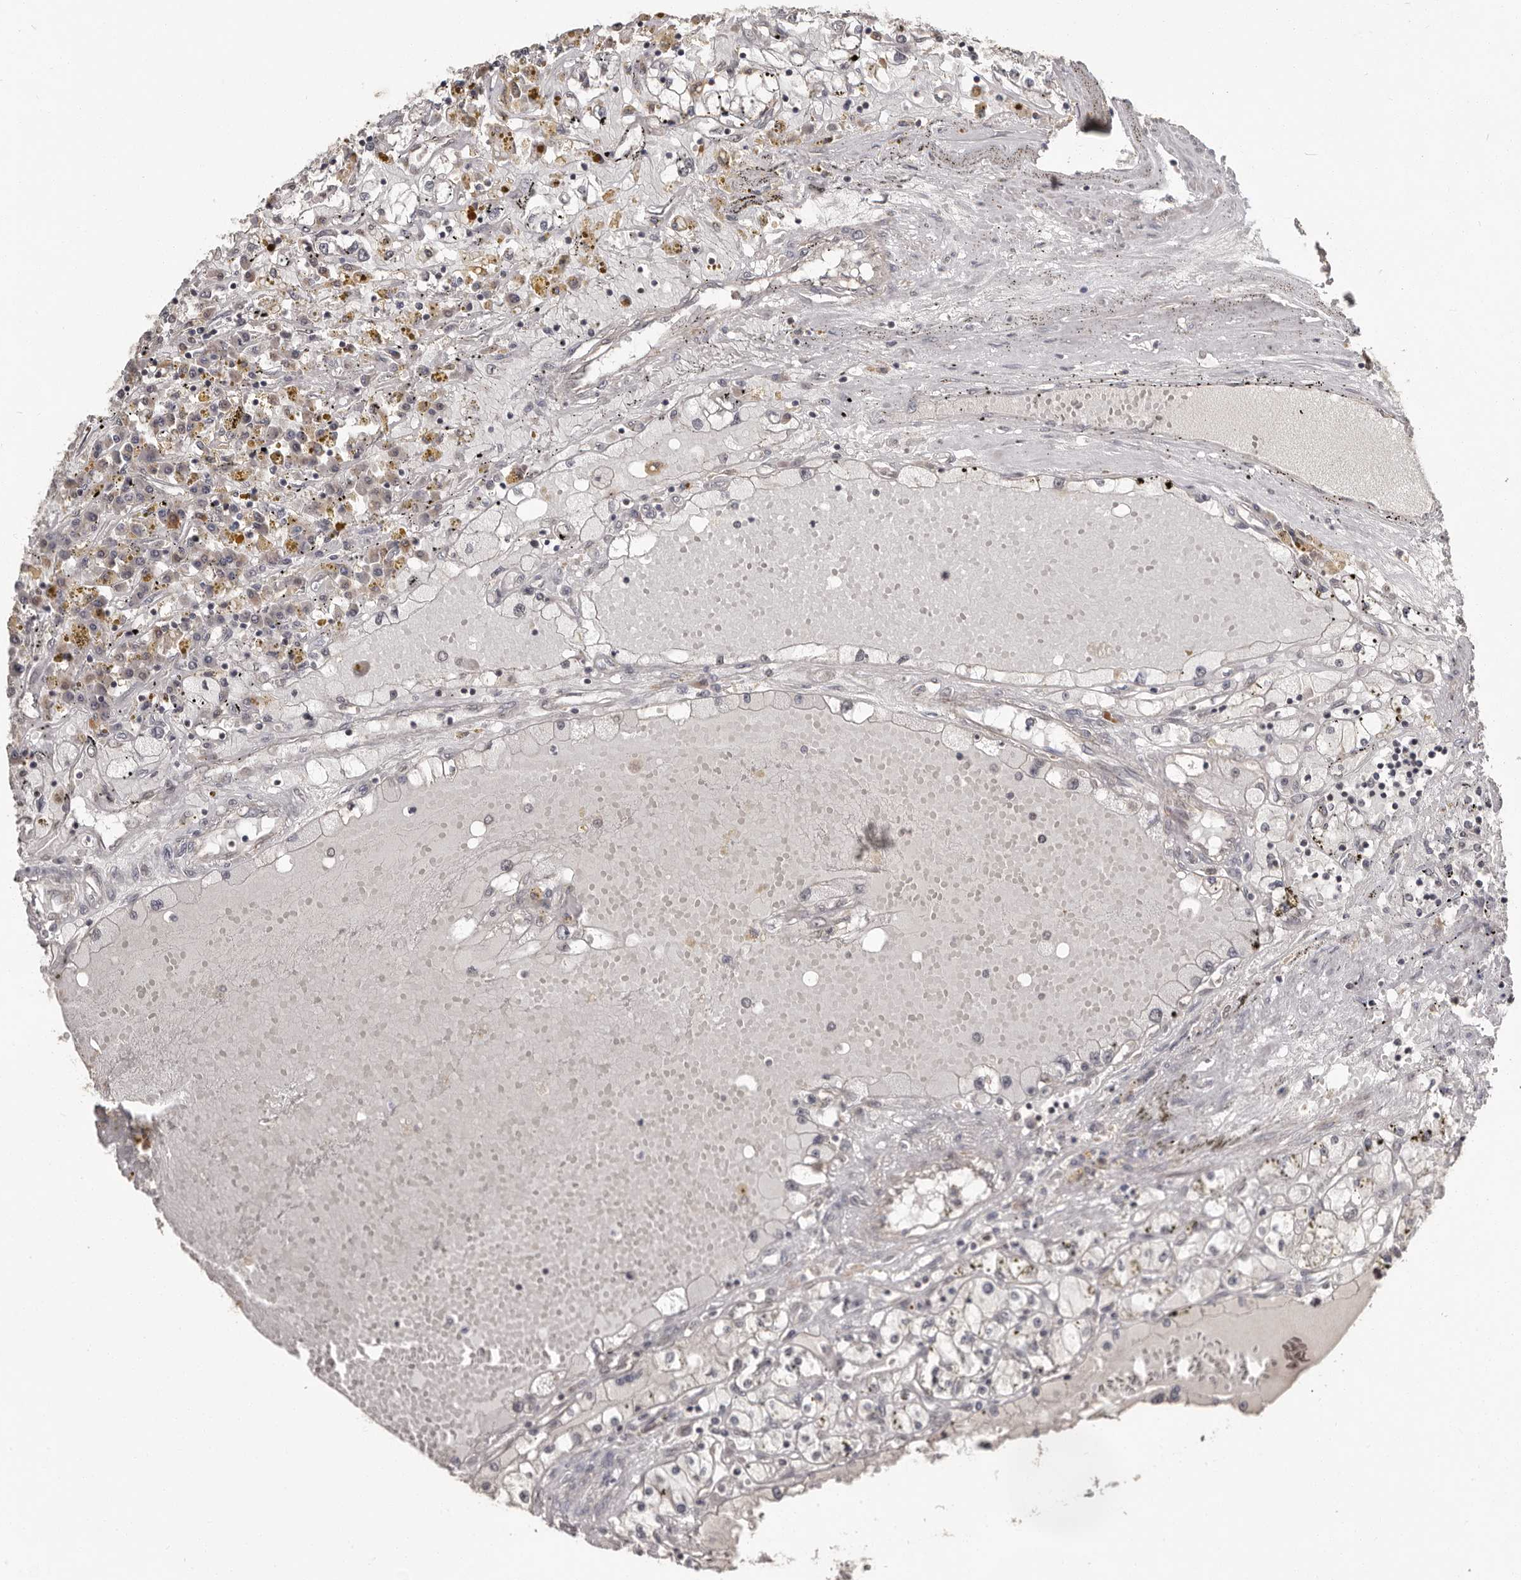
{"staining": {"intensity": "negative", "quantity": "none", "location": "none"}, "tissue": "renal cancer", "cell_type": "Tumor cells", "image_type": "cancer", "snomed": [{"axis": "morphology", "description": "Adenocarcinoma, NOS"}, {"axis": "topography", "description": "Kidney"}], "caption": "Immunohistochemistry (IHC) of renal cancer displays no expression in tumor cells.", "gene": "ZFP14", "patient": {"sex": "male", "age": 56}}